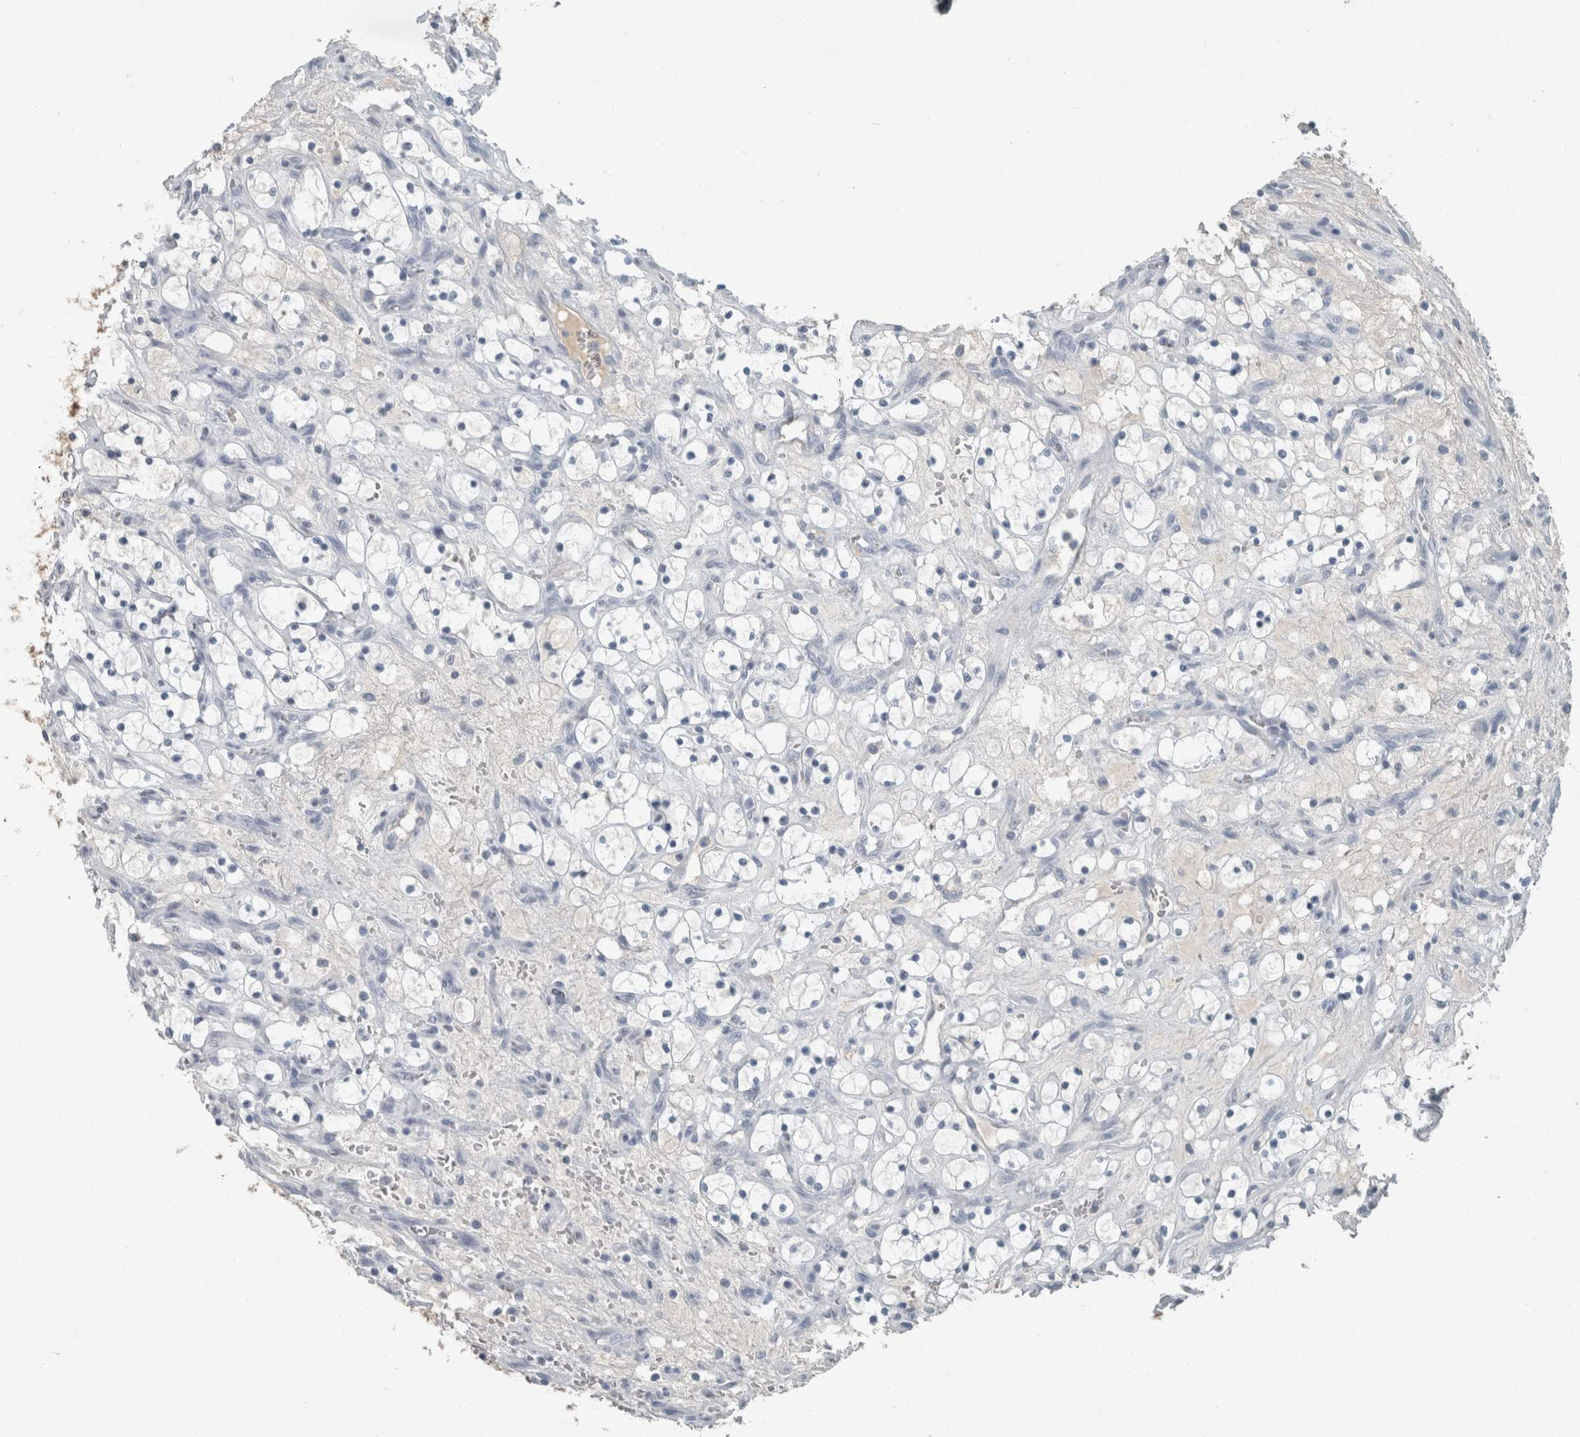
{"staining": {"intensity": "negative", "quantity": "none", "location": "none"}, "tissue": "renal cancer", "cell_type": "Tumor cells", "image_type": "cancer", "snomed": [{"axis": "morphology", "description": "Adenocarcinoma, NOS"}, {"axis": "topography", "description": "Kidney"}], "caption": "A histopathology image of human renal adenocarcinoma is negative for staining in tumor cells. (Stains: DAB (3,3'-diaminobenzidine) IHC with hematoxylin counter stain, Microscopy: brightfield microscopy at high magnification).", "gene": "CHL1", "patient": {"sex": "female", "age": 69}}